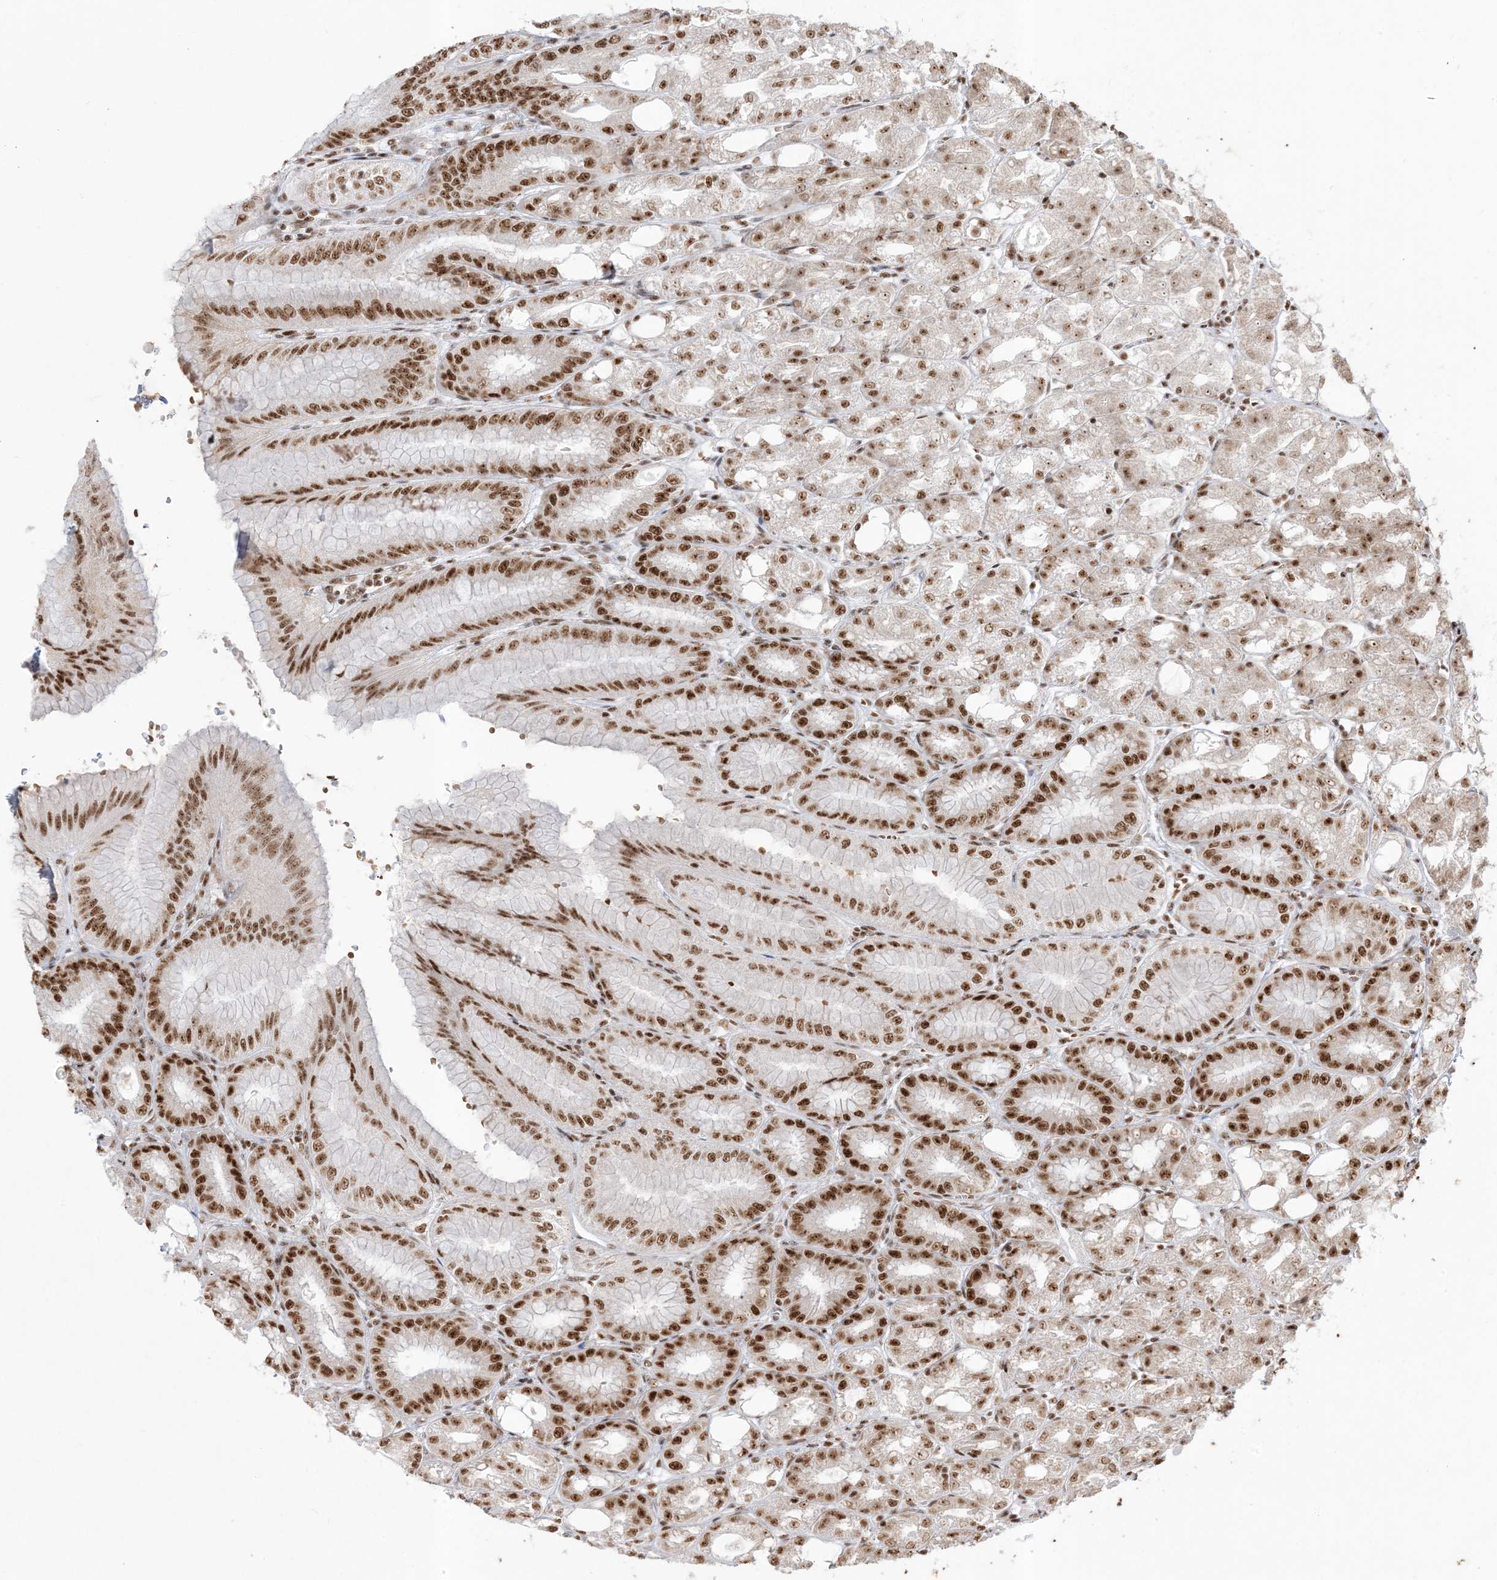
{"staining": {"intensity": "strong", "quantity": "25%-75%", "location": "nuclear"}, "tissue": "stomach", "cell_type": "Glandular cells", "image_type": "normal", "snomed": [{"axis": "morphology", "description": "Normal tissue, NOS"}, {"axis": "topography", "description": "Stomach, lower"}], "caption": "Normal stomach was stained to show a protein in brown. There is high levels of strong nuclear staining in approximately 25%-75% of glandular cells.", "gene": "PPIL2", "patient": {"sex": "male", "age": 71}}